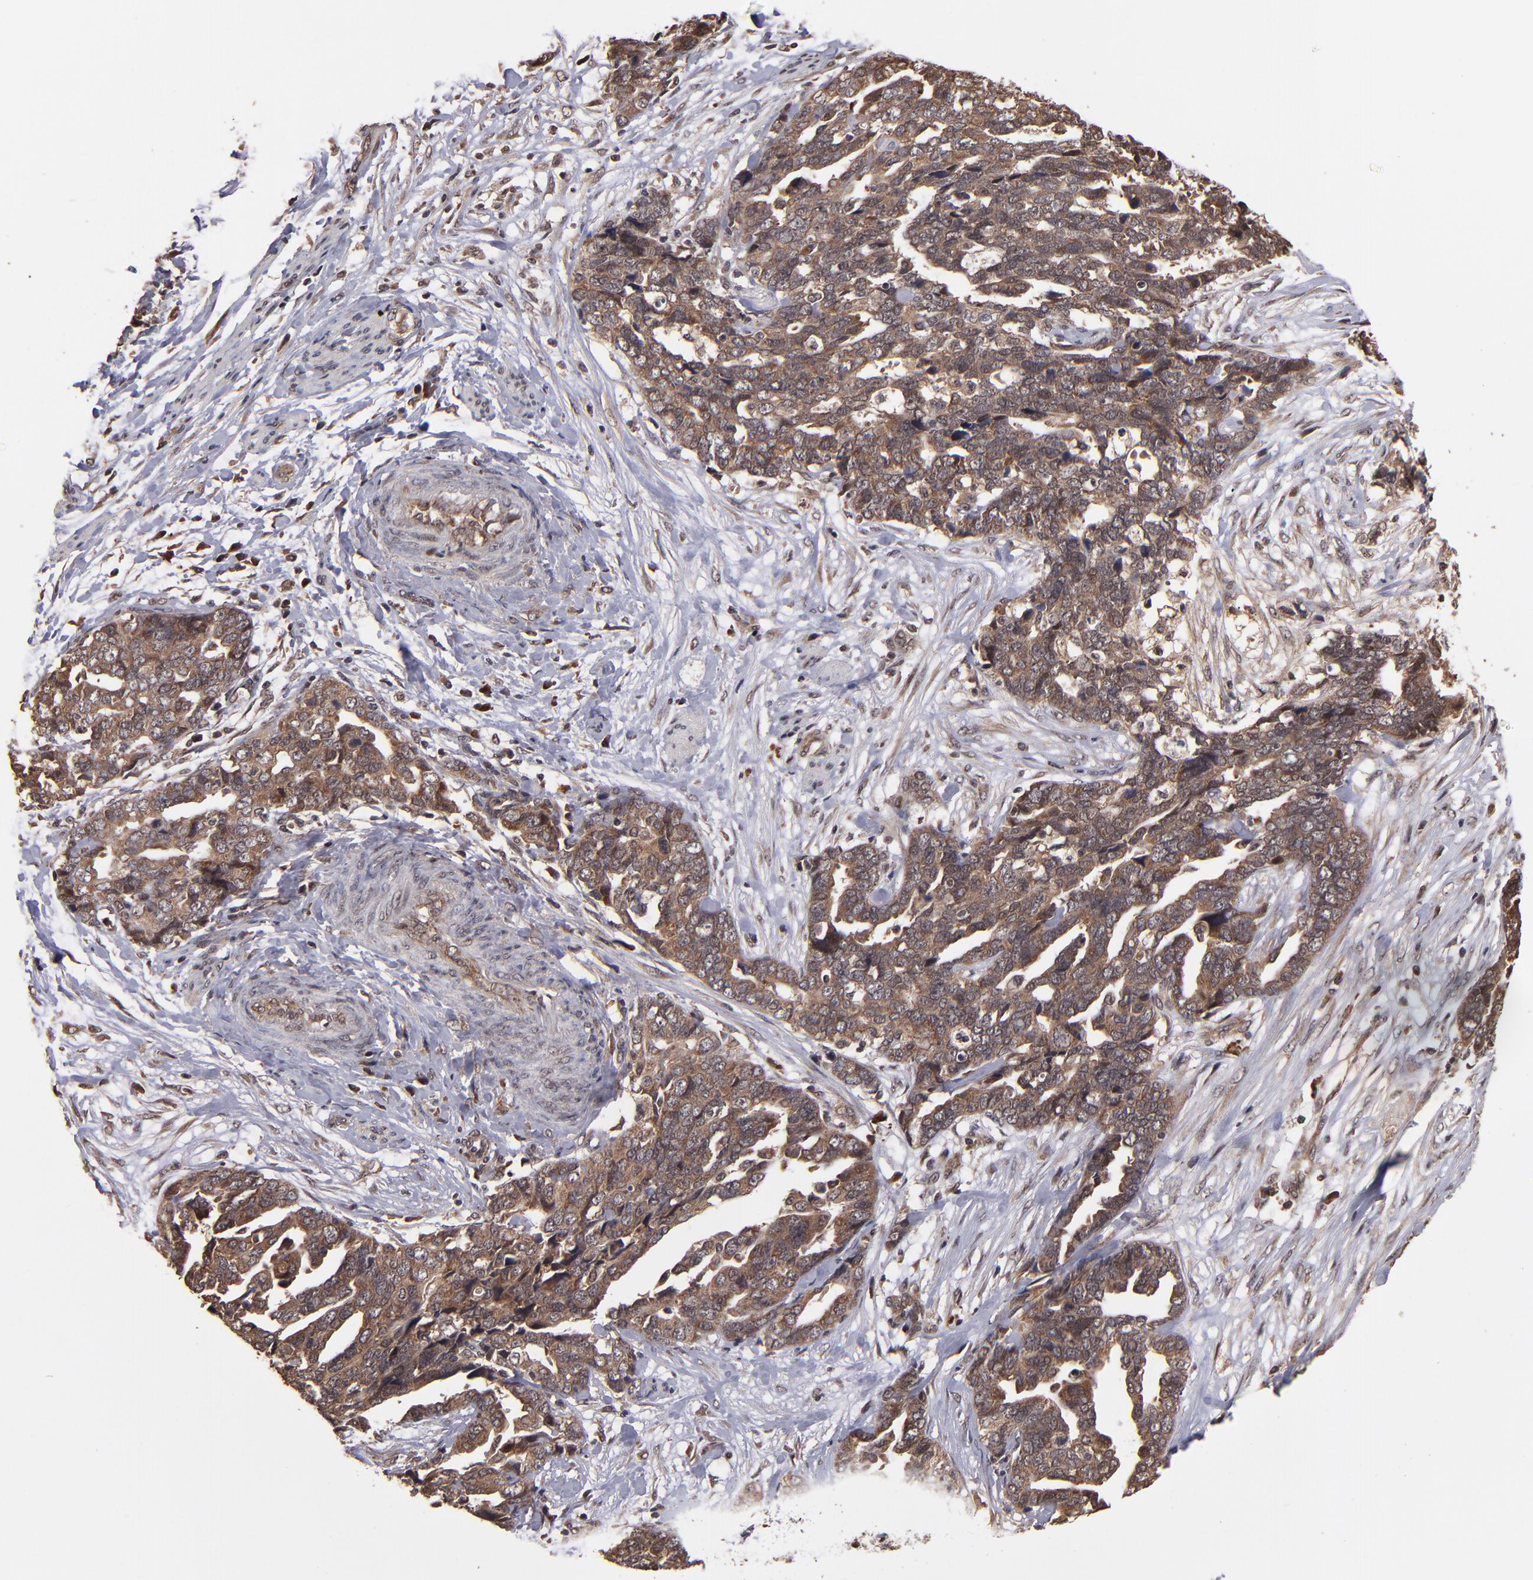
{"staining": {"intensity": "moderate", "quantity": ">75%", "location": "cytoplasmic/membranous"}, "tissue": "ovarian cancer", "cell_type": "Tumor cells", "image_type": "cancer", "snomed": [{"axis": "morphology", "description": "Normal tissue, NOS"}, {"axis": "morphology", "description": "Cystadenocarcinoma, serous, NOS"}, {"axis": "topography", "description": "Fallopian tube"}, {"axis": "topography", "description": "Ovary"}], "caption": "Protein staining of ovarian cancer (serous cystadenocarcinoma) tissue demonstrates moderate cytoplasmic/membranous staining in approximately >75% of tumor cells.", "gene": "NFE2L2", "patient": {"sex": "female", "age": 56}}